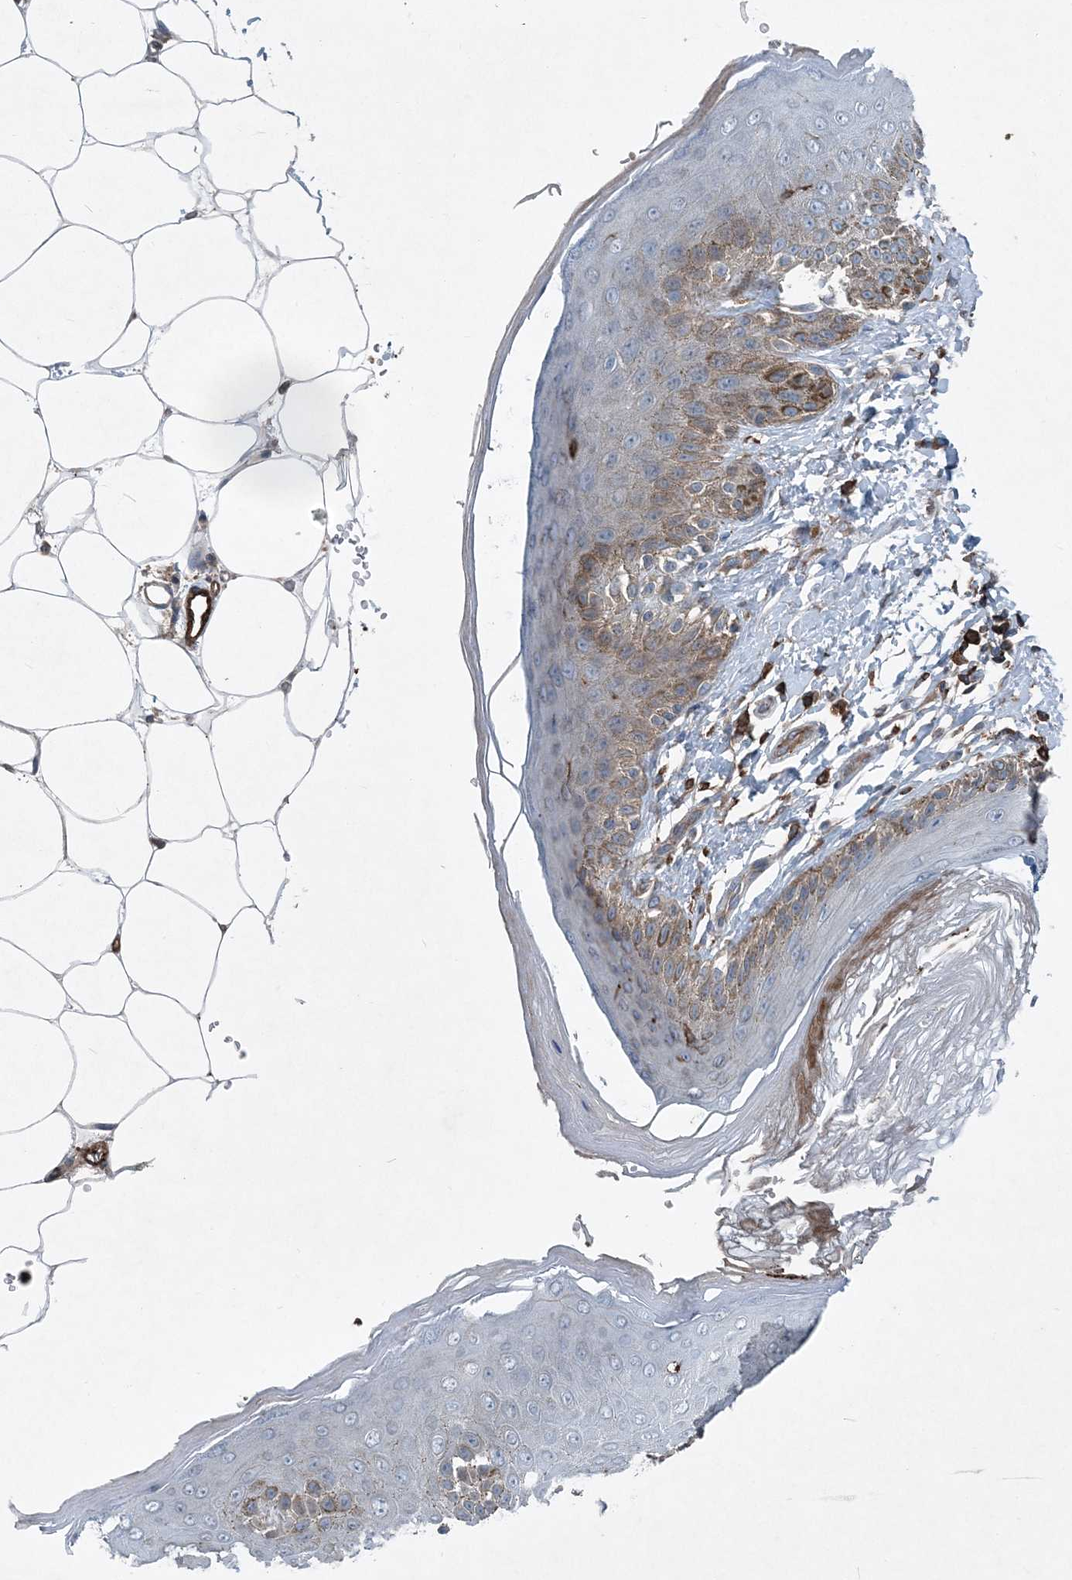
{"staining": {"intensity": "moderate", "quantity": "<25%", "location": "cytoplasmic/membranous"}, "tissue": "skin", "cell_type": "Epidermal cells", "image_type": "normal", "snomed": [{"axis": "morphology", "description": "Normal tissue, NOS"}, {"axis": "topography", "description": "Anal"}], "caption": "Skin was stained to show a protein in brown. There is low levels of moderate cytoplasmic/membranous expression in about <25% of epidermal cells. The staining was performed using DAB, with brown indicating positive protein expression. Nuclei are stained blue with hematoxylin.", "gene": "DGUOK", "patient": {"sex": "male", "age": 44}}